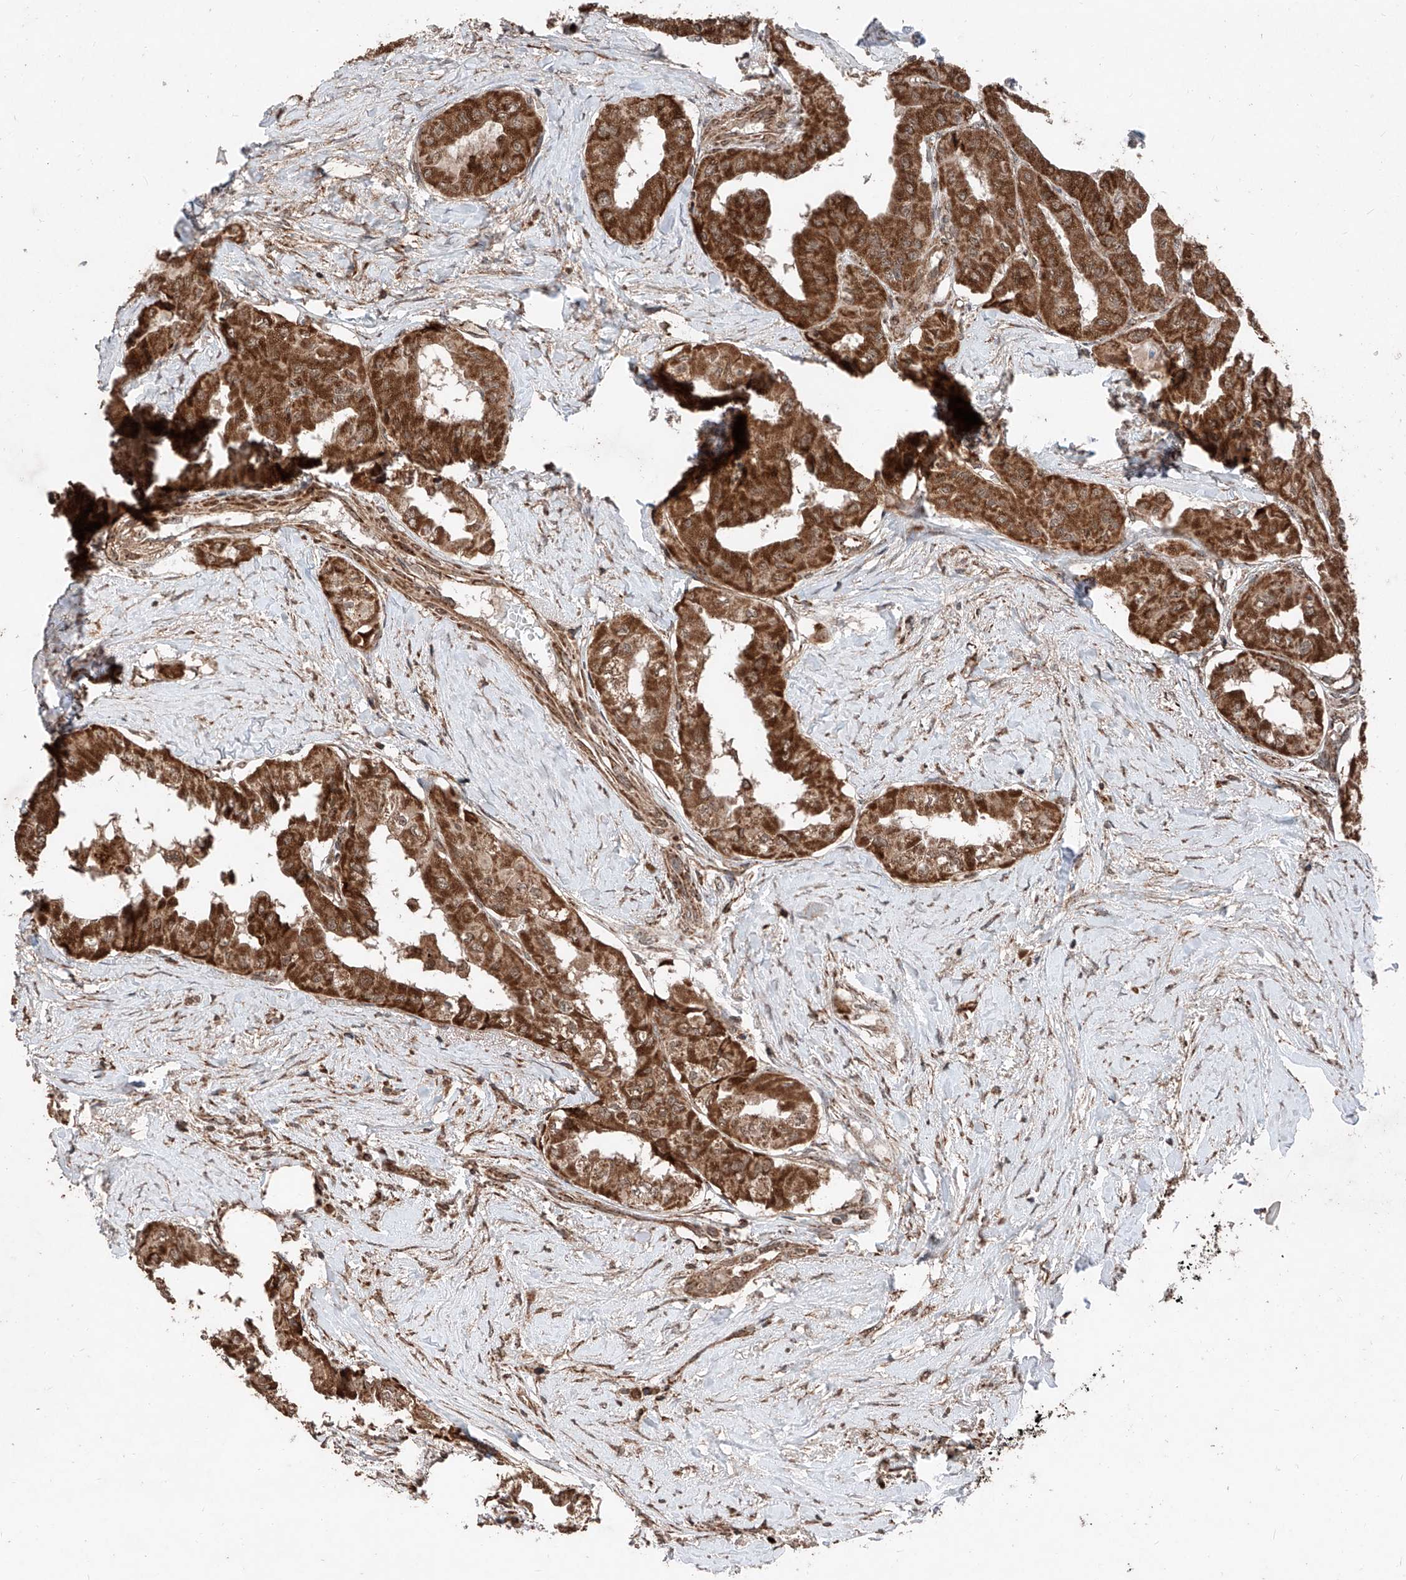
{"staining": {"intensity": "strong", "quantity": ">75%", "location": "cytoplasmic/membranous"}, "tissue": "thyroid cancer", "cell_type": "Tumor cells", "image_type": "cancer", "snomed": [{"axis": "morphology", "description": "Papillary adenocarcinoma, NOS"}, {"axis": "topography", "description": "Thyroid gland"}], "caption": "Immunohistochemical staining of thyroid papillary adenocarcinoma displays high levels of strong cytoplasmic/membranous protein positivity in approximately >75% of tumor cells. The protein is shown in brown color, while the nuclei are stained blue.", "gene": "ZSCAN29", "patient": {"sex": "female", "age": 59}}